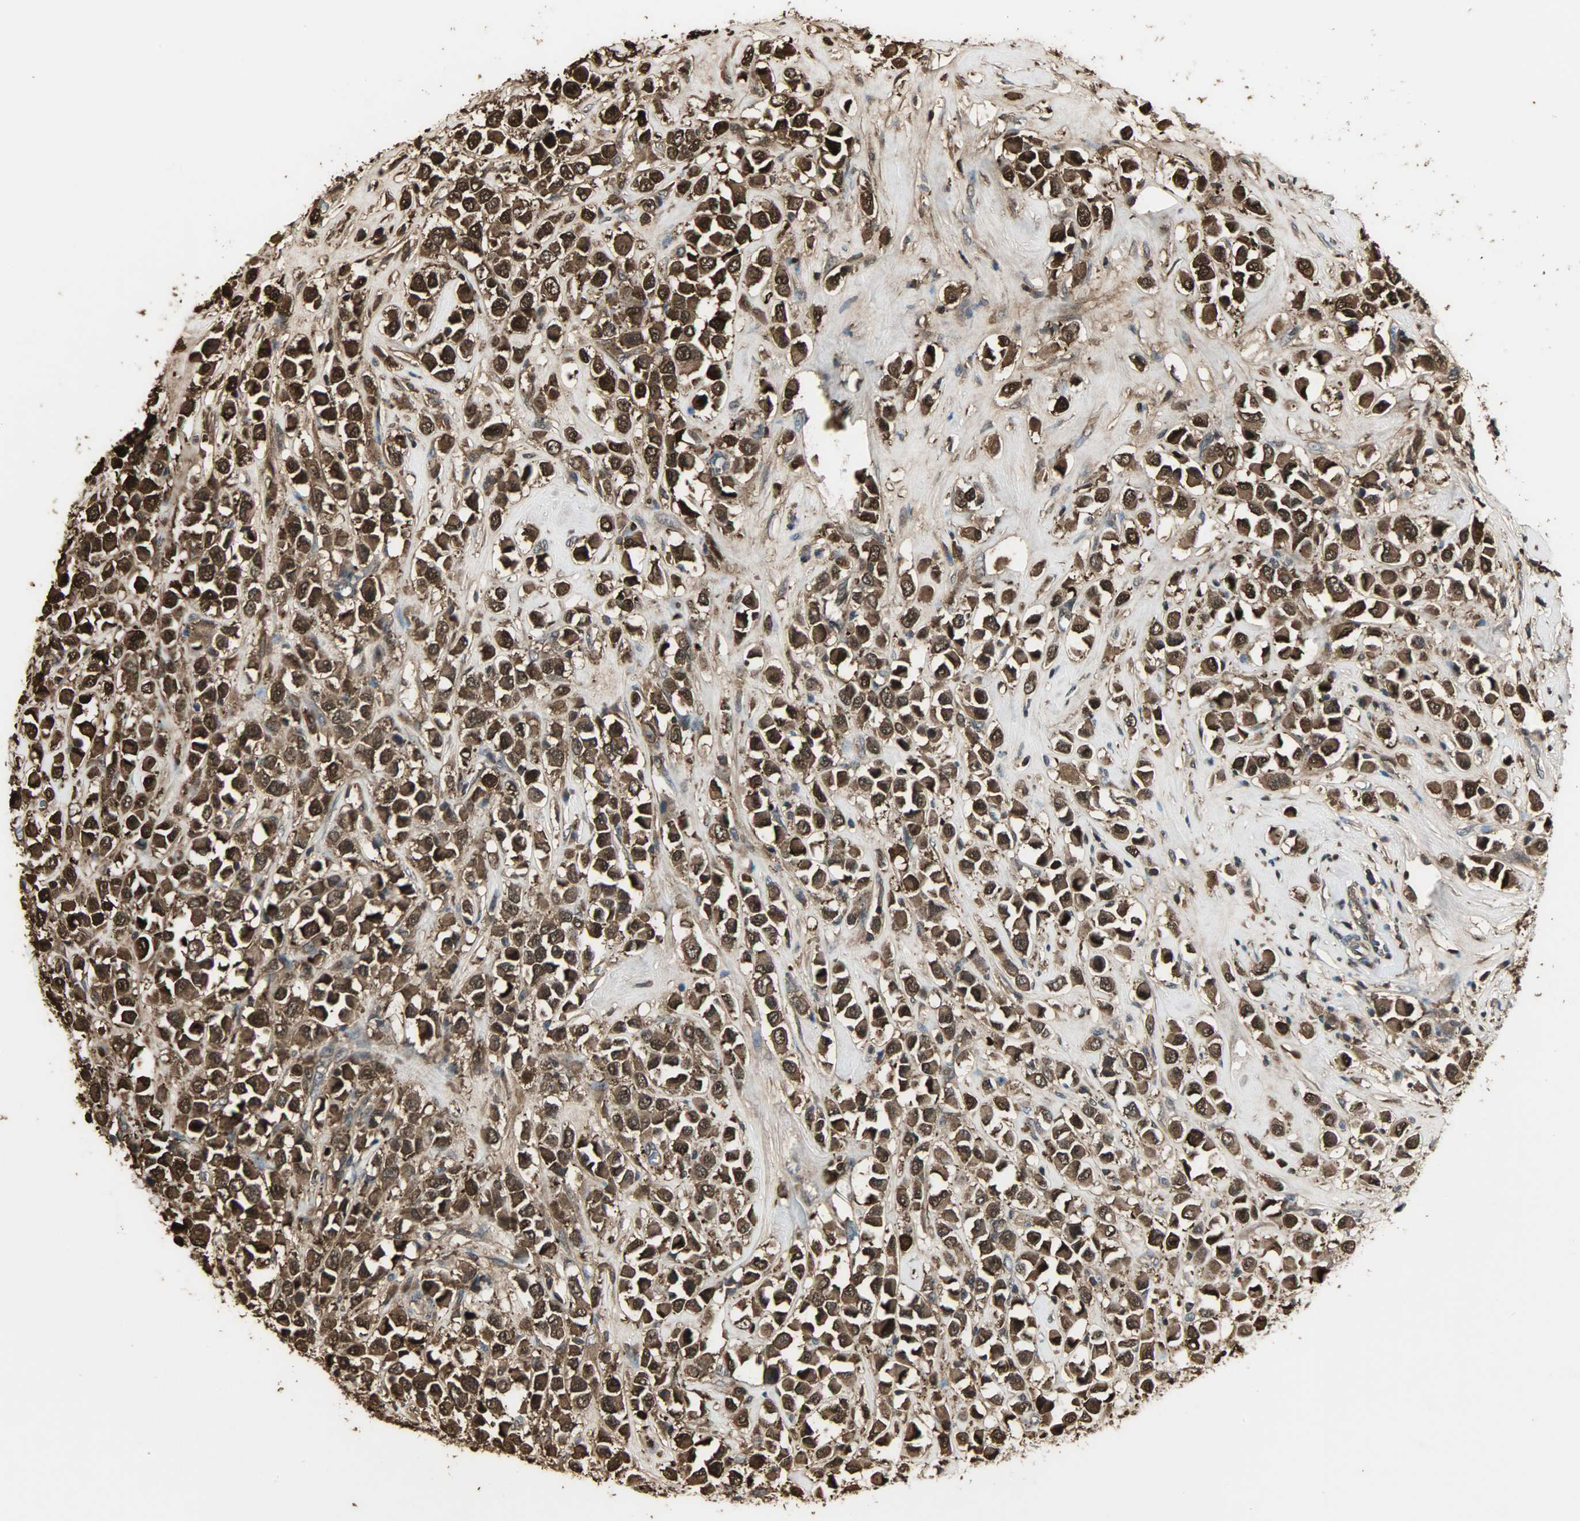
{"staining": {"intensity": "strong", "quantity": ">75%", "location": "cytoplasmic/membranous,nuclear"}, "tissue": "breast cancer", "cell_type": "Tumor cells", "image_type": "cancer", "snomed": [{"axis": "morphology", "description": "Duct carcinoma"}, {"axis": "topography", "description": "Breast"}], "caption": "Immunohistochemistry (IHC) staining of invasive ductal carcinoma (breast), which shows high levels of strong cytoplasmic/membranous and nuclear positivity in approximately >75% of tumor cells indicating strong cytoplasmic/membranous and nuclear protein staining. The staining was performed using DAB (brown) for protein detection and nuclei were counterstained in hematoxylin (blue).", "gene": "YWHAZ", "patient": {"sex": "female", "age": 61}}